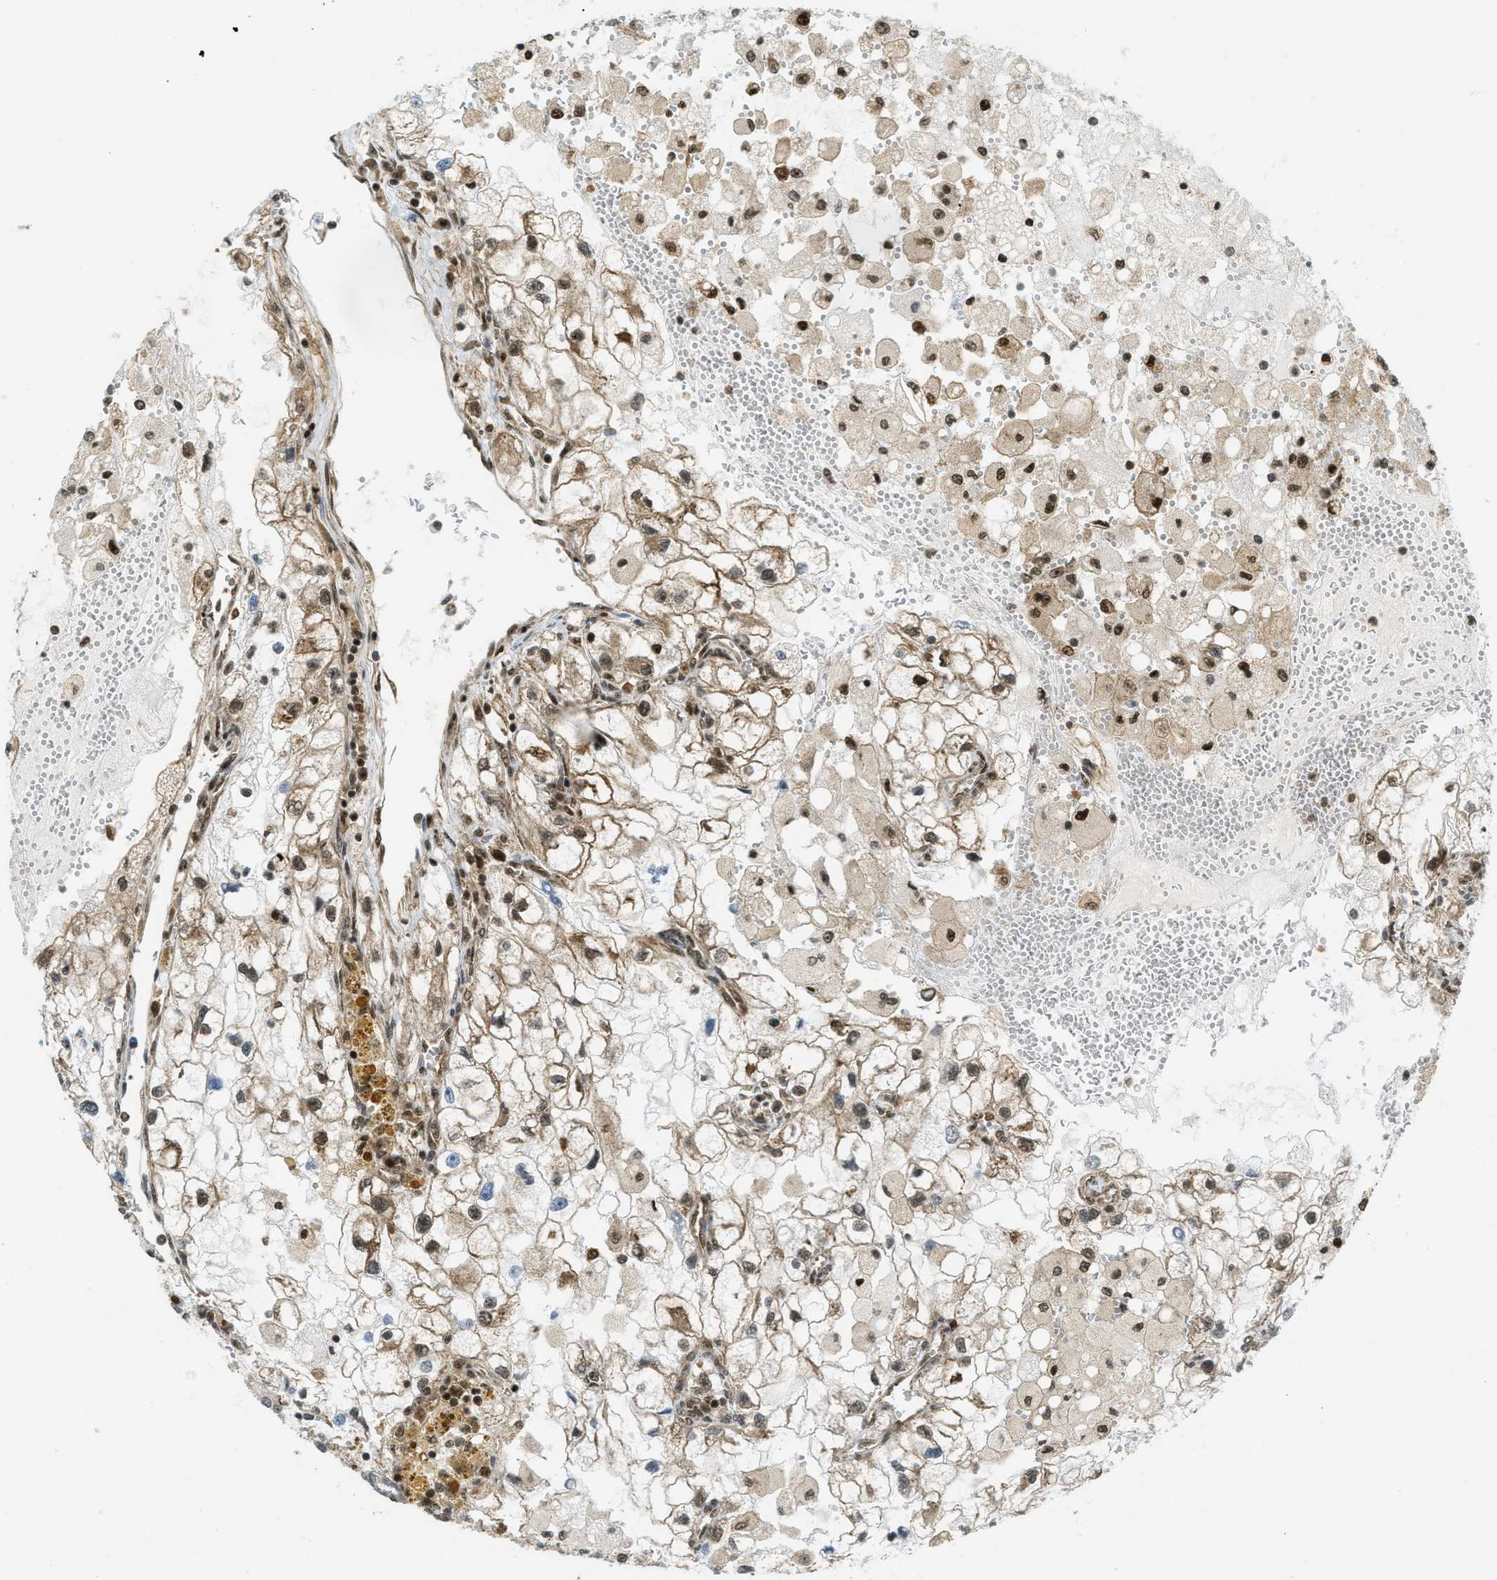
{"staining": {"intensity": "strong", "quantity": "25%-75%", "location": "nuclear"}, "tissue": "renal cancer", "cell_type": "Tumor cells", "image_type": "cancer", "snomed": [{"axis": "morphology", "description": "Adenocarcinoma, NOS"}, {"axis": "topography", "description": "Kidney"}], "caption": "An immunohistochemistry micrograph of tumor tissue is shown. Protein staining in brown shows strong nuclear positivity in renal cancer (adenocarcinoma) within tumor cells. The staining was performed using DAB (3,3'-diaminobenzidine) to visualize the protein expression in brown, while the nuclei were stained in blue with hematoxylin (Magnification: 20x).", "gene": "TNPO1", "patient": {"sex": "female", "age": 70}}